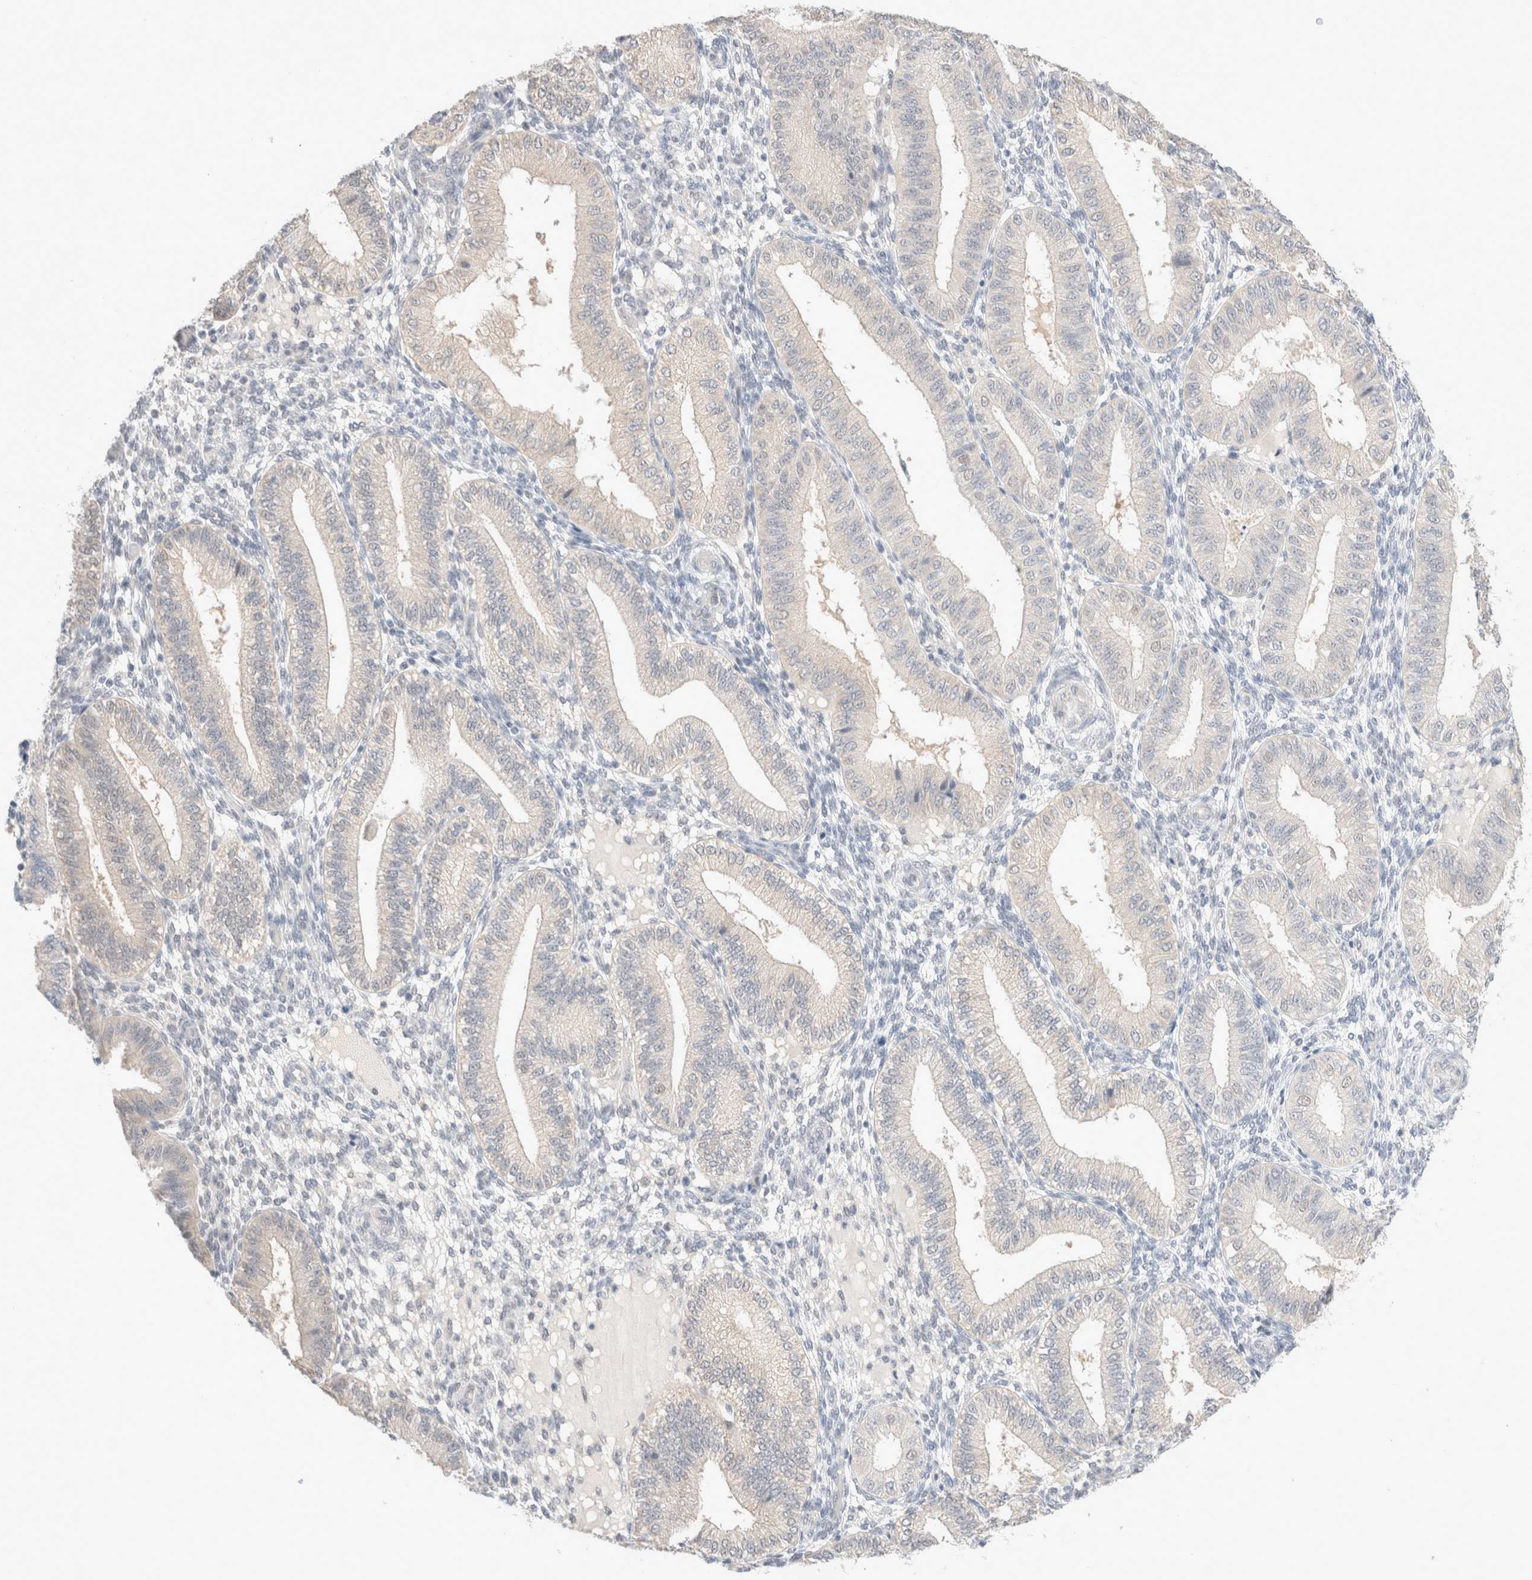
{"staining": {"intensity": "negative", "quantity": "none", "location": "none"}, "tissue": "endometrium", "cell_type": "Cells in endometrial stroma", "image_type": "normal", "snomed": [{"axis": "morphology", "description": "Normal tissue, NOS"}, {"axis": "topography", "description": "Endometrium"}], "caption": "This is an IHC photomicrograph of benign endometrium. There is no expression in cells in endometrial stroma.", "gene": "SPATA20", "patient": {"sex": "female", "age": 39}}